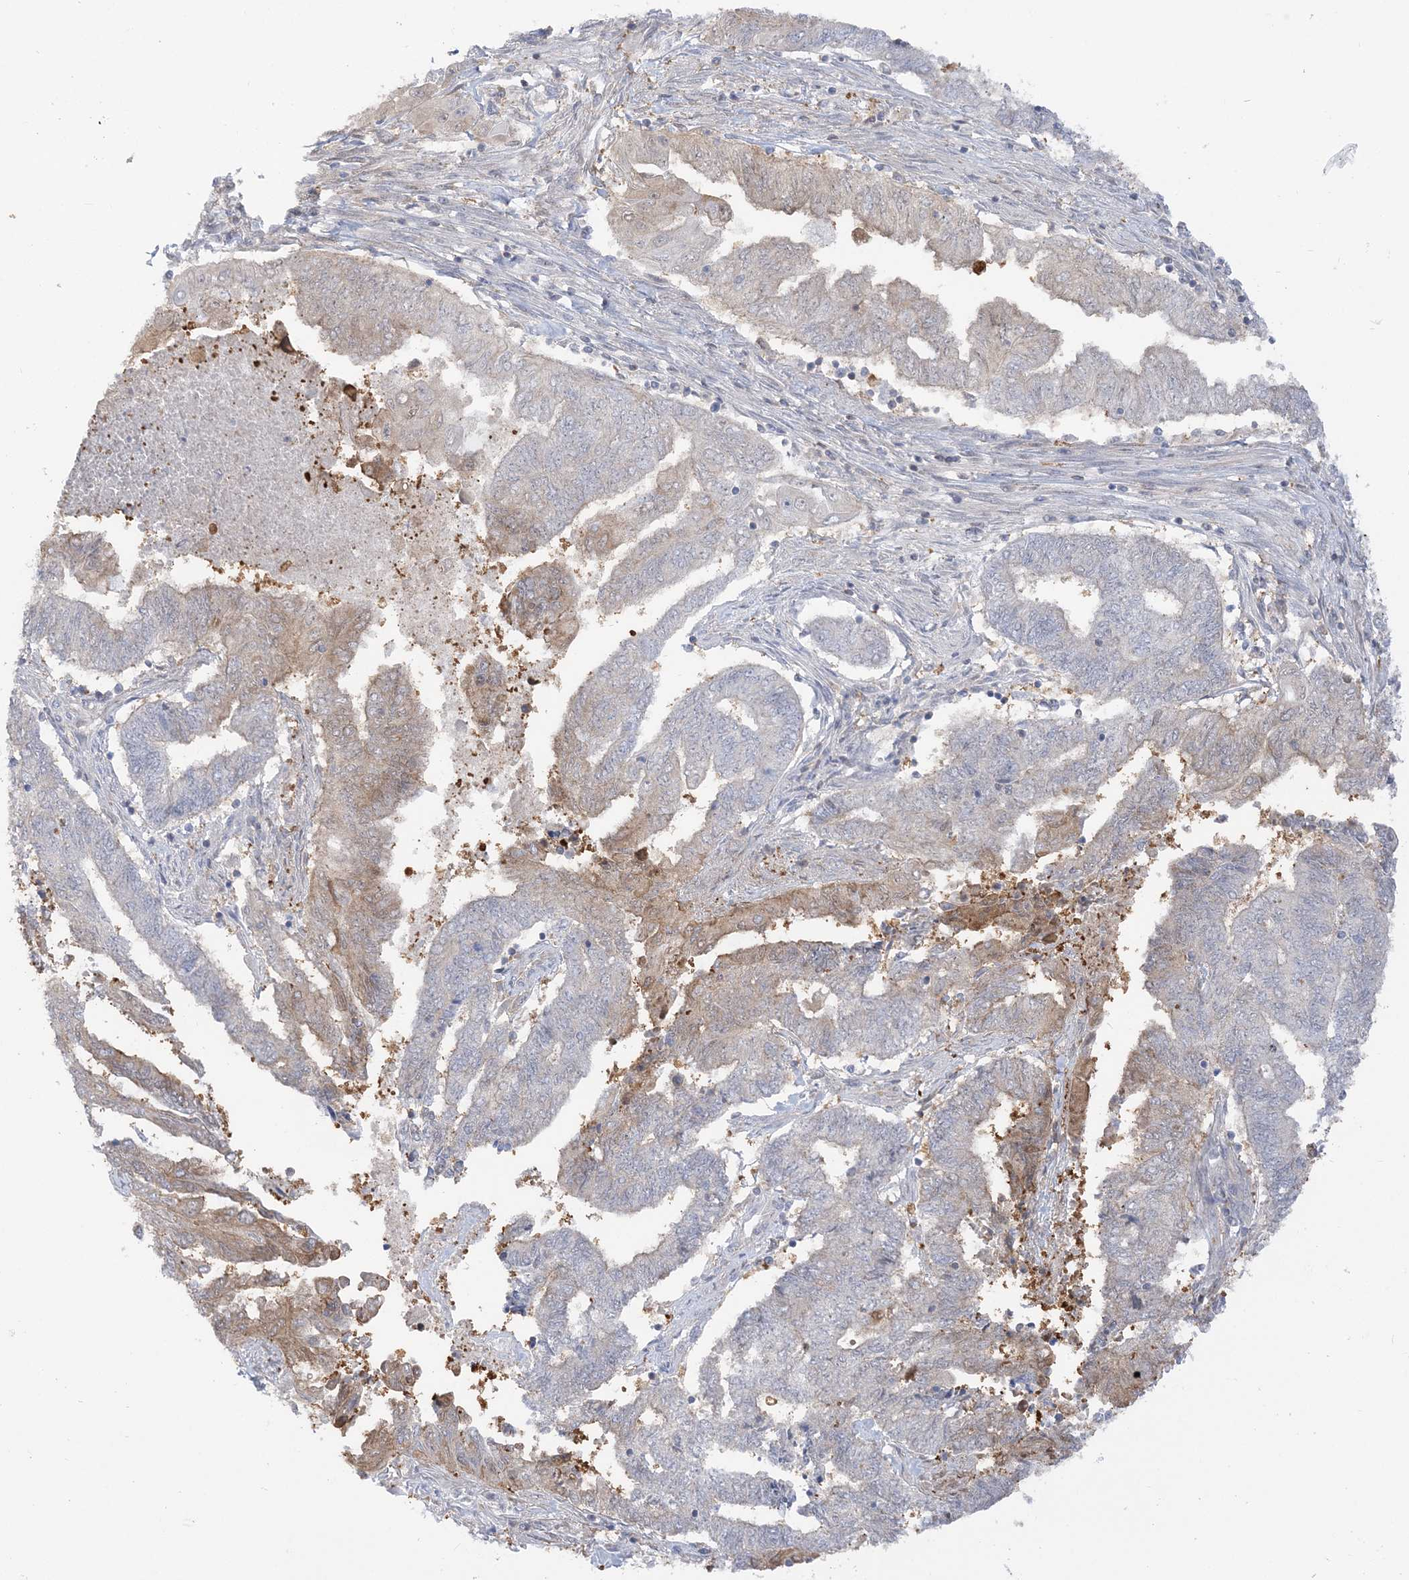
{"staining": {"intensity": "weak", "quantity": "<25%", "location": "cytoplasmic/membranous"}, "tissue": "endometrial cancer", "cell_type": "Tumor cells", "image_type": "cancer", "snomed": [{"axis": "morphology", "description": "Adenocarcinoma, NOS"}, {"axis": "topography", "description": "Uterus"}, {"axis": "topography", "description": "Endometrium"}], "caption": "Tumor cells are negative for protein expression in human endometrial adenocarcinoma.", "gene": "THADA", "patient": {"sex": "female", "age": 70}}